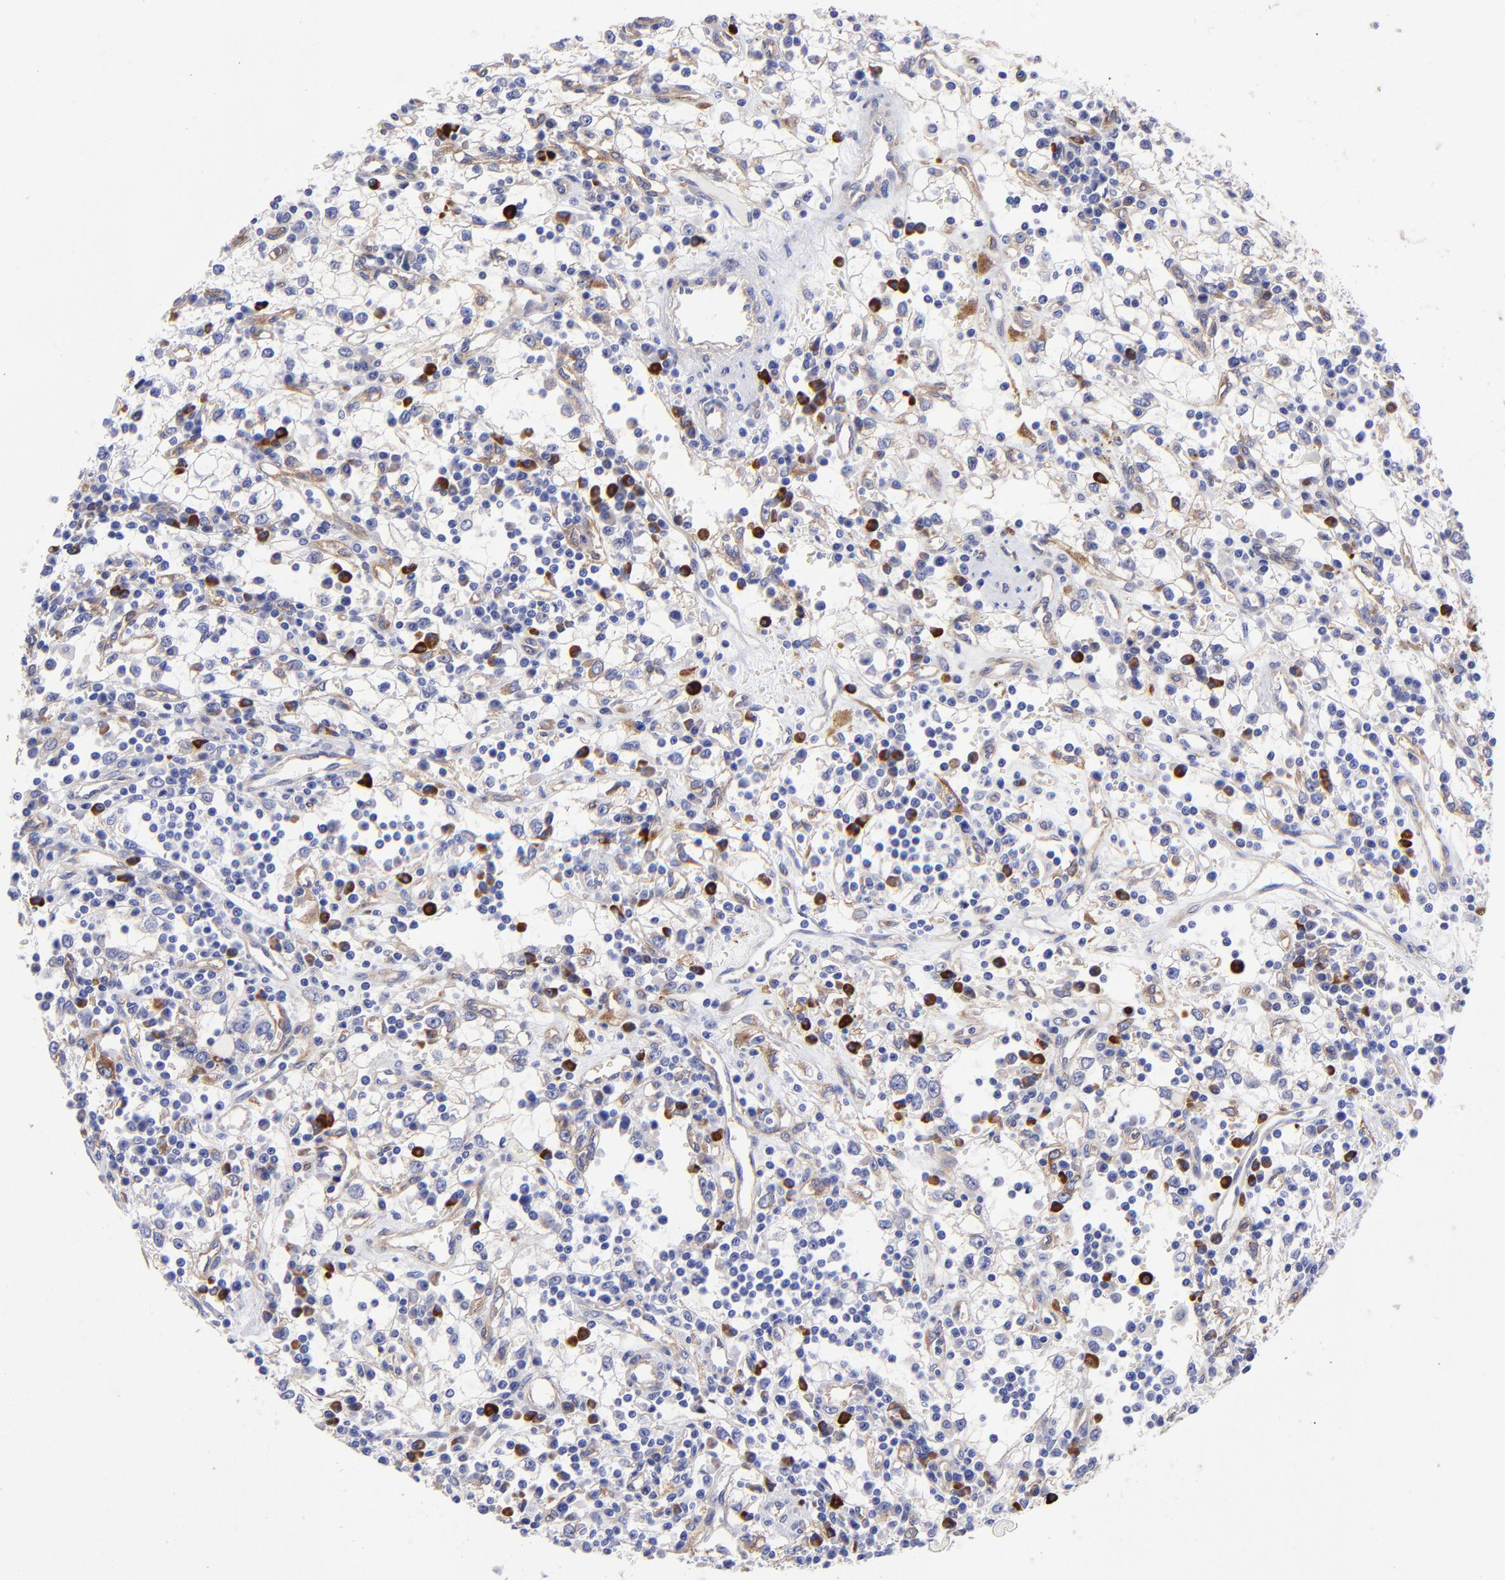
{"staining": {"intensity": "moderate", "quantity": "<25%", "location": "cytoplasmic/membranous"}, "tissue": "renal cancer", "cell_type": "Tumor cells", "image_type": "cancer", "snomed": [{"axis": "morphology", "description": "Adenocarcinoma, NOS"}, {"axis": "topography", "description": "Kidney"}], "caption": "Moderate cytoplasmic/membranous protein positivity is identified in about <25% of tumor cells in adenocarcinoma (renal). (IHC, brightfield microscopy, high magnification).", "gene": "PPFIBP1", "patient": {"sex": "male", "age": 82}}